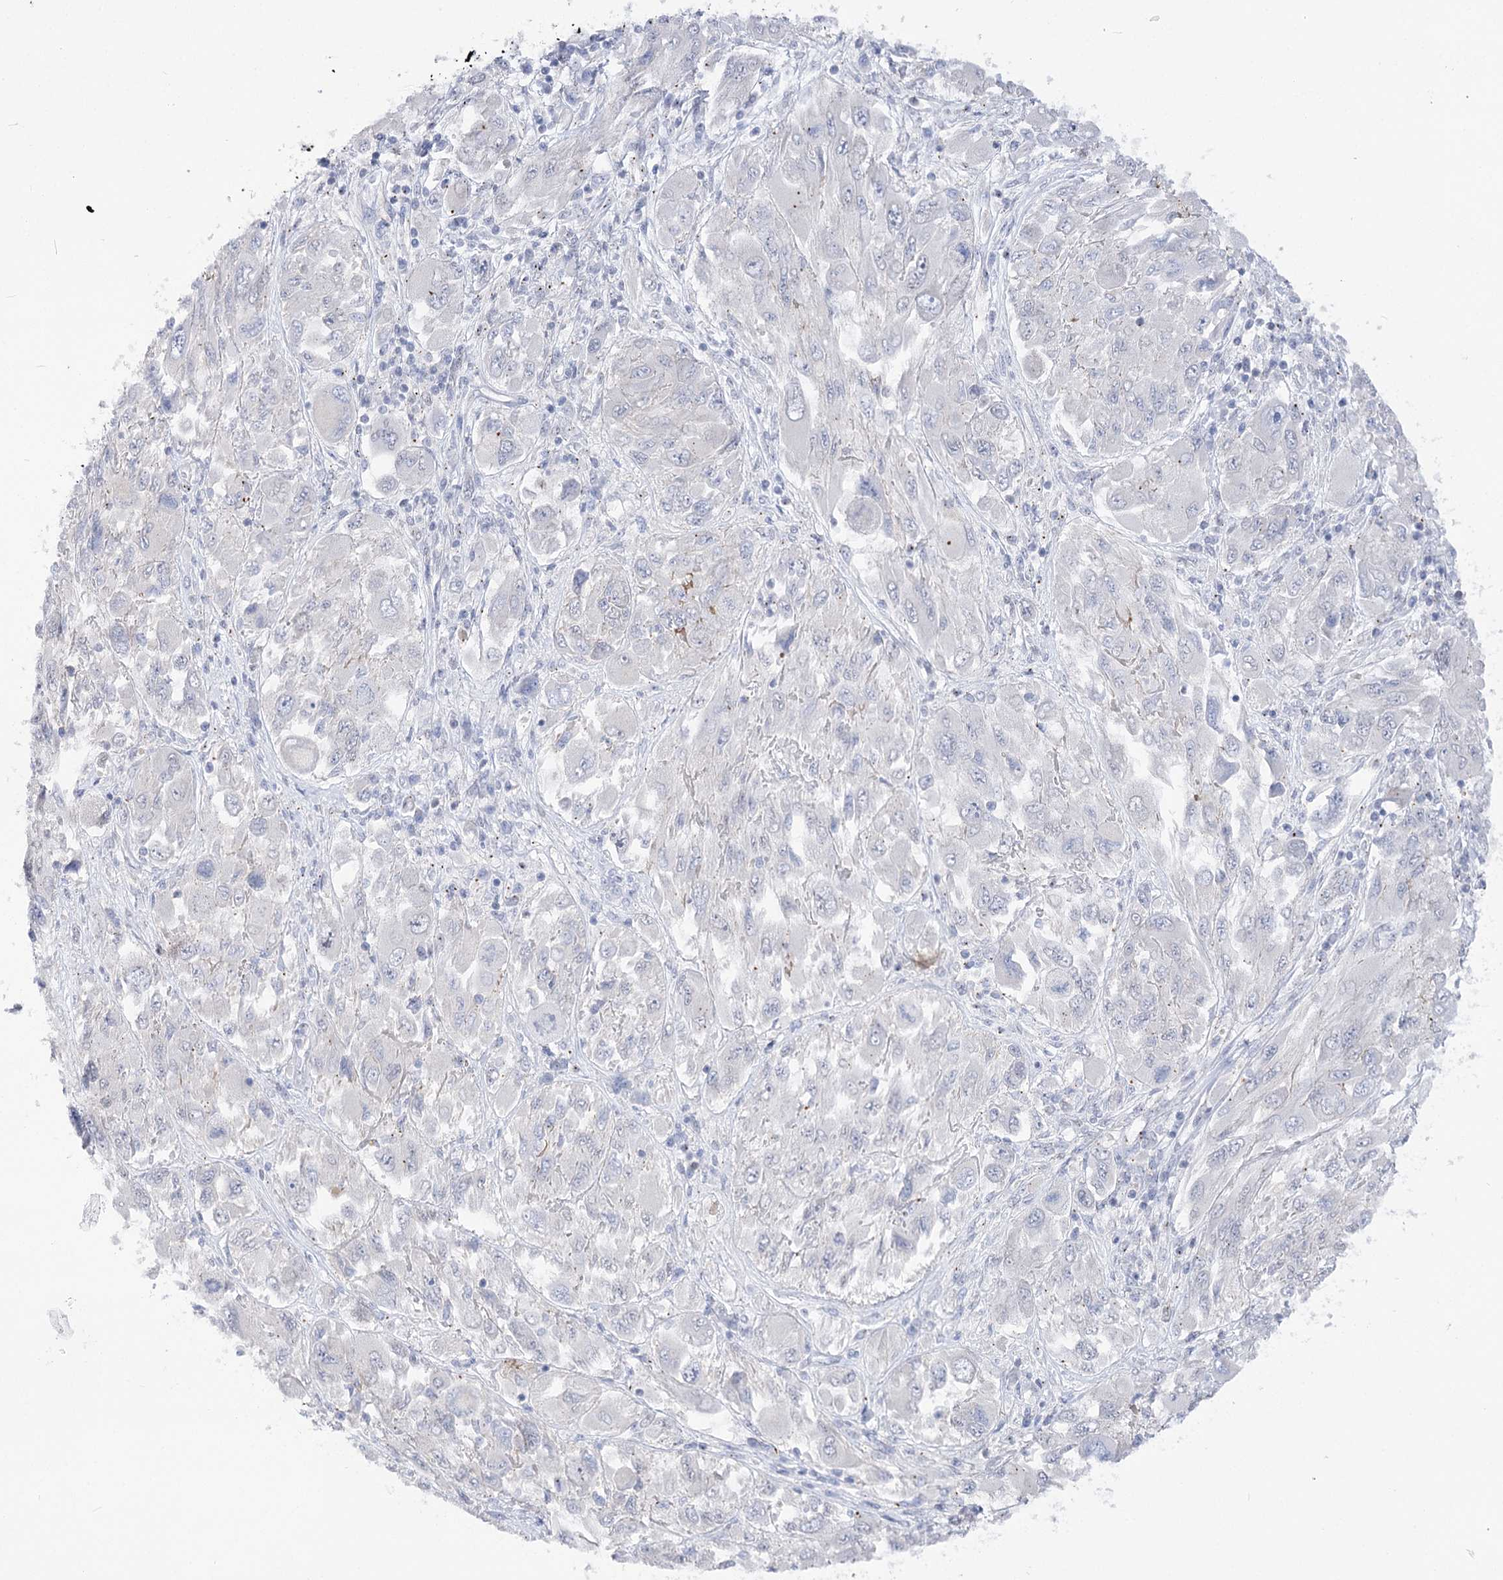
{"staining": {"intensity": "negative", "quantity": "none", "location": "none"}, "tissue": "melanoma", "cell_type": "Tumor cells", "image_type": "cancer", "snomed": [{"axis": "morphology", "description": "Malignant melanoma, NOS"}, {"axis": "topography", "description": "Skin"}], "caption": "Immunohistochemical staining of human melanoma demonstrates no significant positivity in tumor cells.", "gene": "ATP10B", "patient": {"sex": "female", "age": 91}}